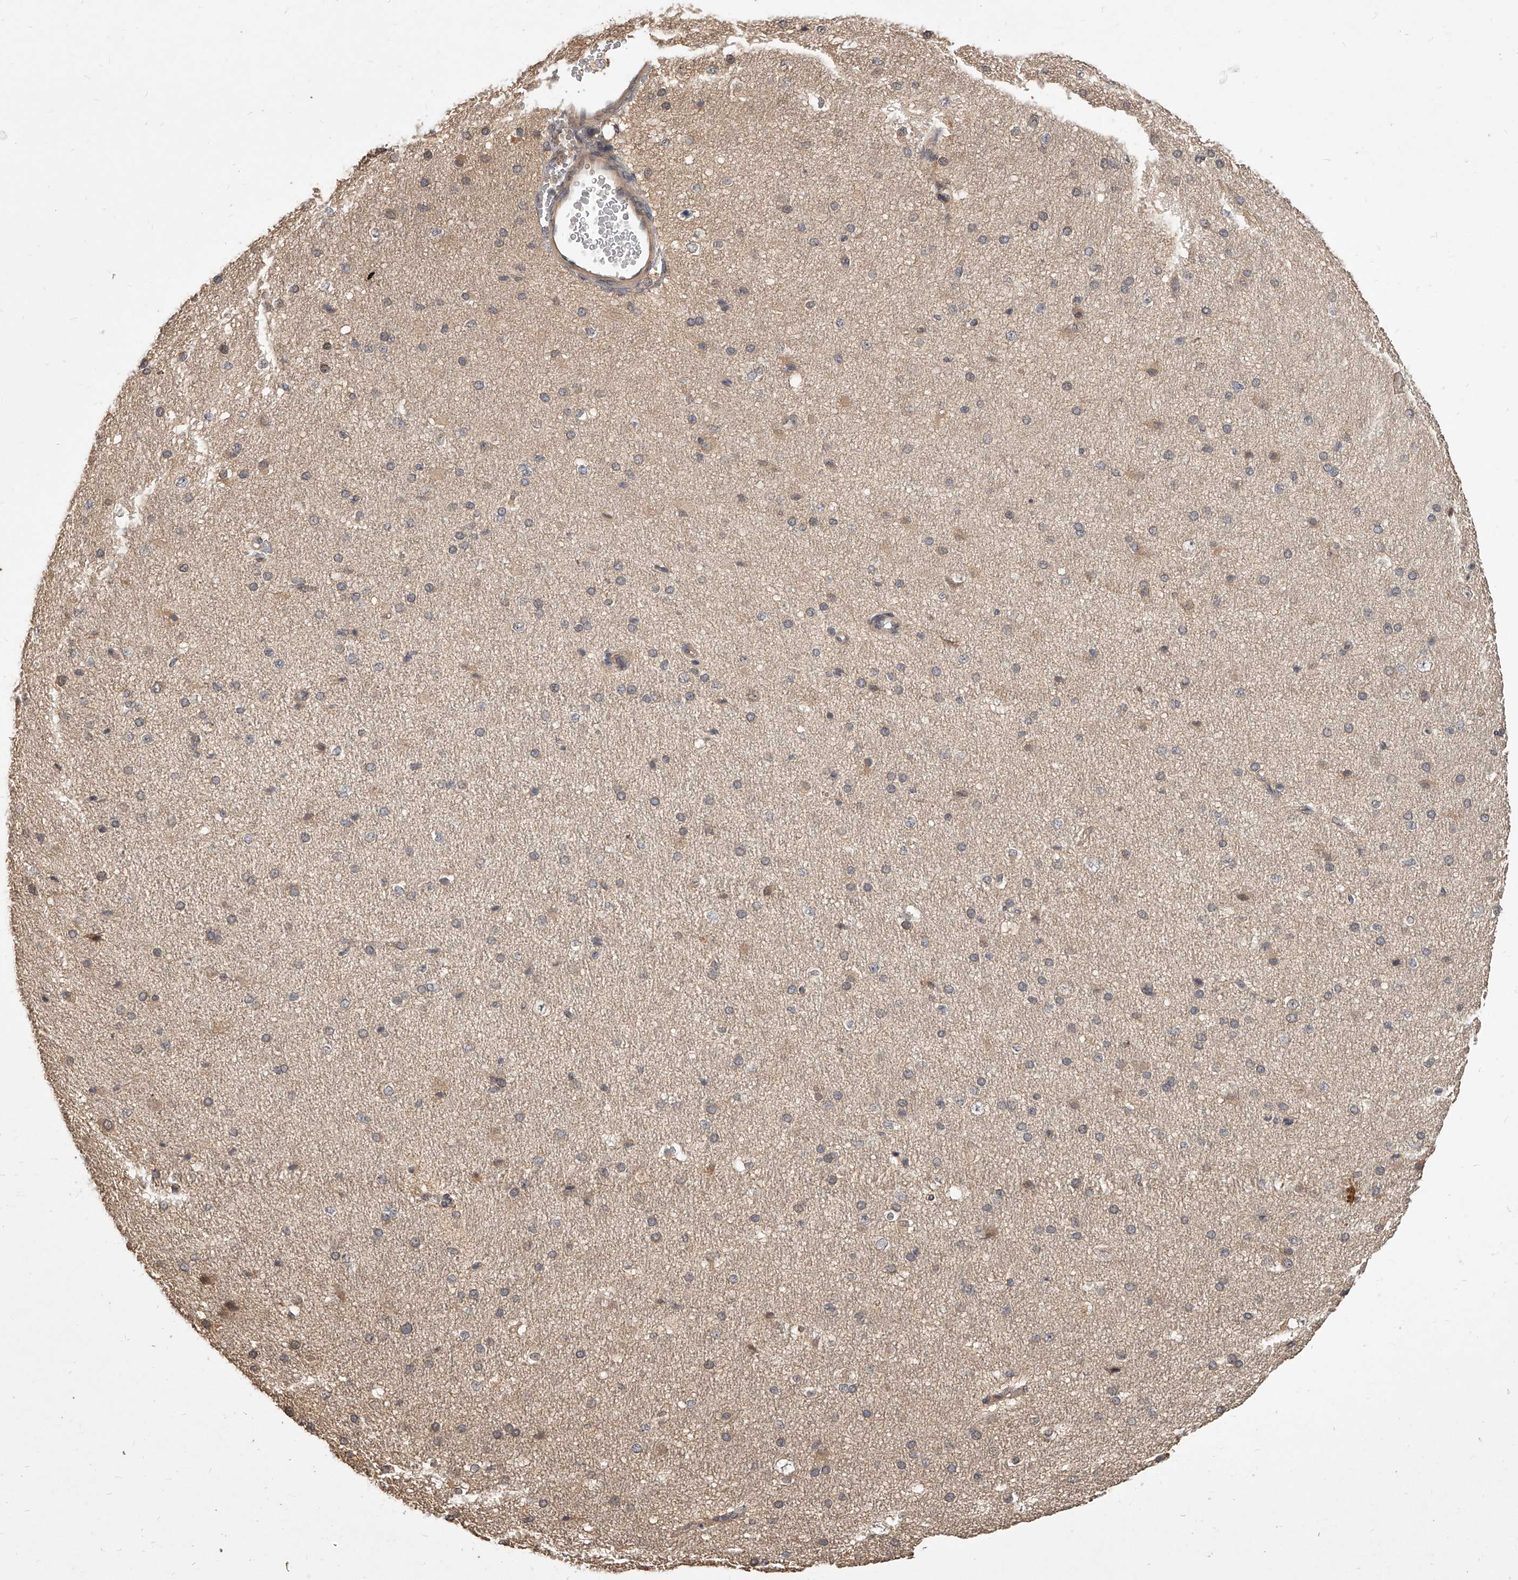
{"staining": {"intensity": "negative", "quantity": "none", "location": "none"}, "tissue": "cerebral cortex", "cell_type": "Endothelial cells", "image_type": "normal", "snomed": [{"axis": "morphology", "description": "Normal tissue, NOS"}, {"axis": "morphology", "description": "Developmental malformation"}, {"axis": "topography", "description": "Cerebral cortex"}], "caption": "A high-resolution photomicrograph shows IHC staining of unremarkable cerebral cortex, which exhibits no significant expression in endothelial cells.", "gene": "SLC37A1", "patient": {"sex": "female", "age": 30}}